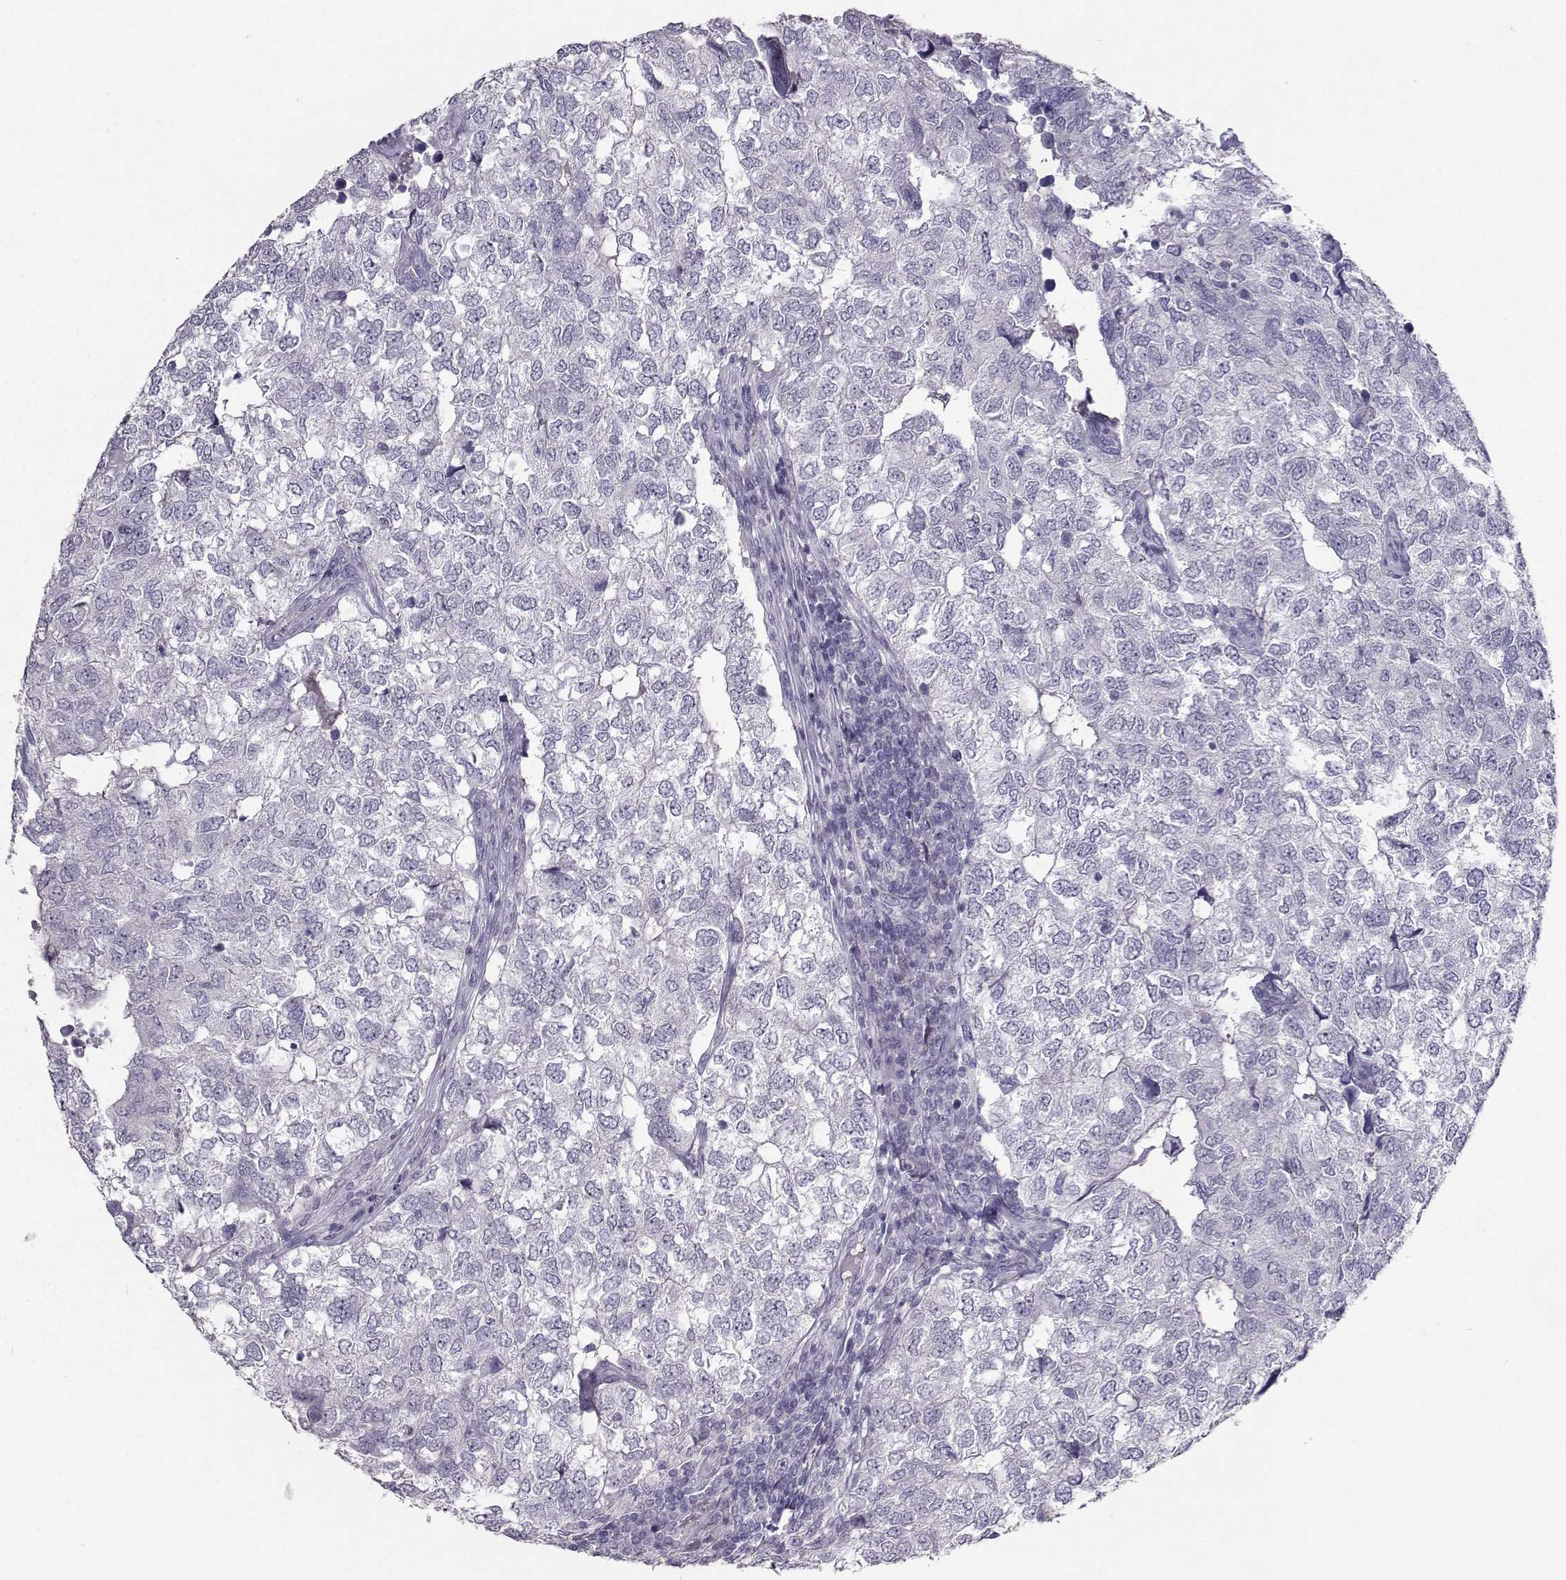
{"staining": {"intensity": "negative", "quantity": "none", "location": "none"}, "tissue": "breast cancer", "cell_type": "Tumor cells", "image_type": "cancer", "snomed": [{"axis": "morphology", "description": "Duct carcinoma"}, {"axis": "topography", "description": "Breast"}], "caption": "Breast infiltrating ductal carcinoma was stained to show a protein in brown. There is no significant expression in tumor cells.", "gene": "CARTPT", "patient": {"sex": "female", "age": 30}}